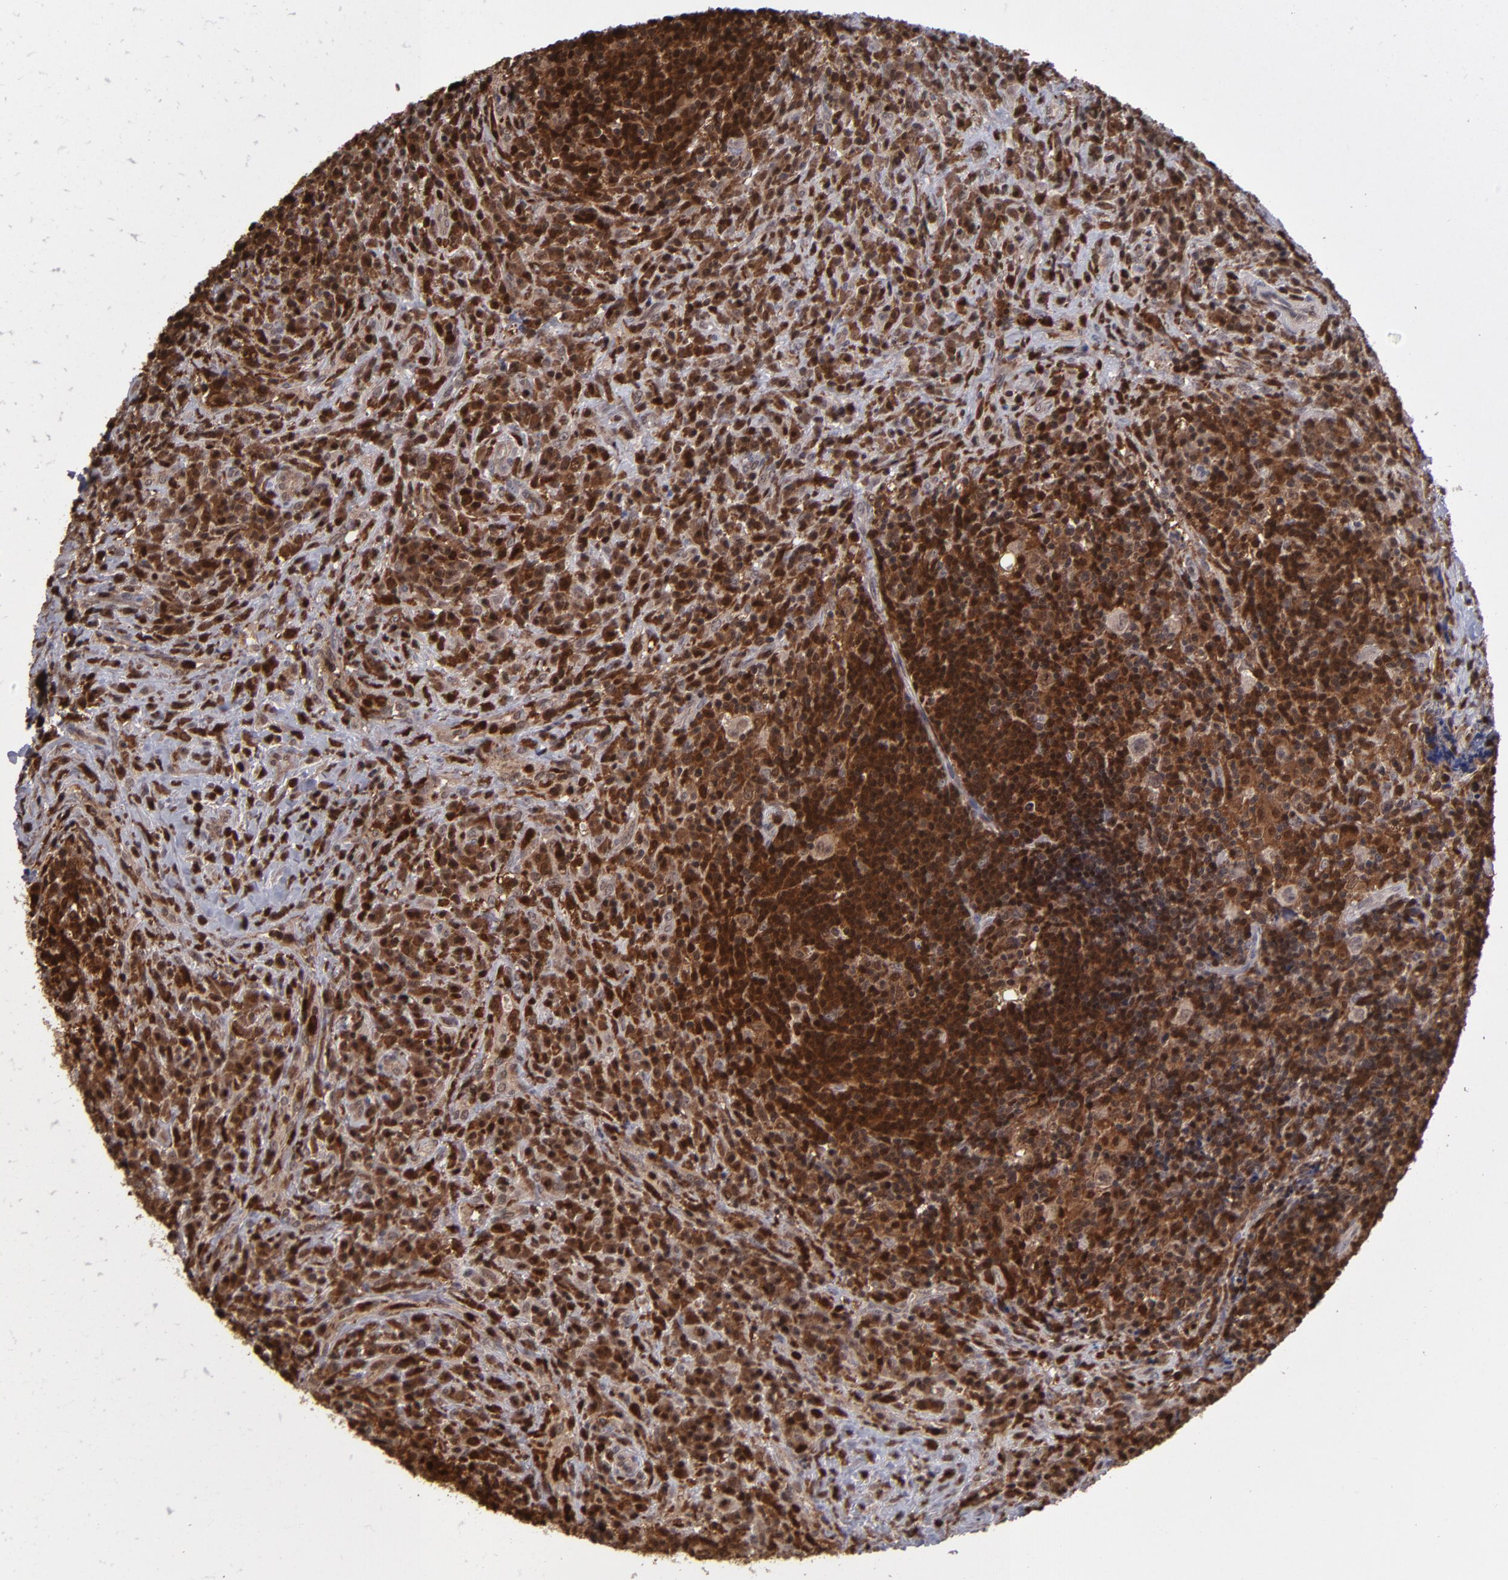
{"staining": {"intensity": "moderate", "quantity": ">75%", "location": "cytoplasmic/membranous,nuclear"}, "tissue": "lymphoma", "cell_type": "Tumor cells", "image_type": "cancer", "snomed": [{"axis": "morphology", "description": "Hodgkin's disease, NOS"}, {"axis": "topography", "description": "Lymph node"}], "caption": "DAB immunohistochemical staining of lymphoma shows moderate cytoplasmic/membranous and nuclear protein staining in about >75% of tumor cells. (DAB (3,3'-diaminobenzidine) IHC with brightfield microscopy, high magnification).", "gene": "GRB2", "patient": {"sex": "female", "age": 25}}